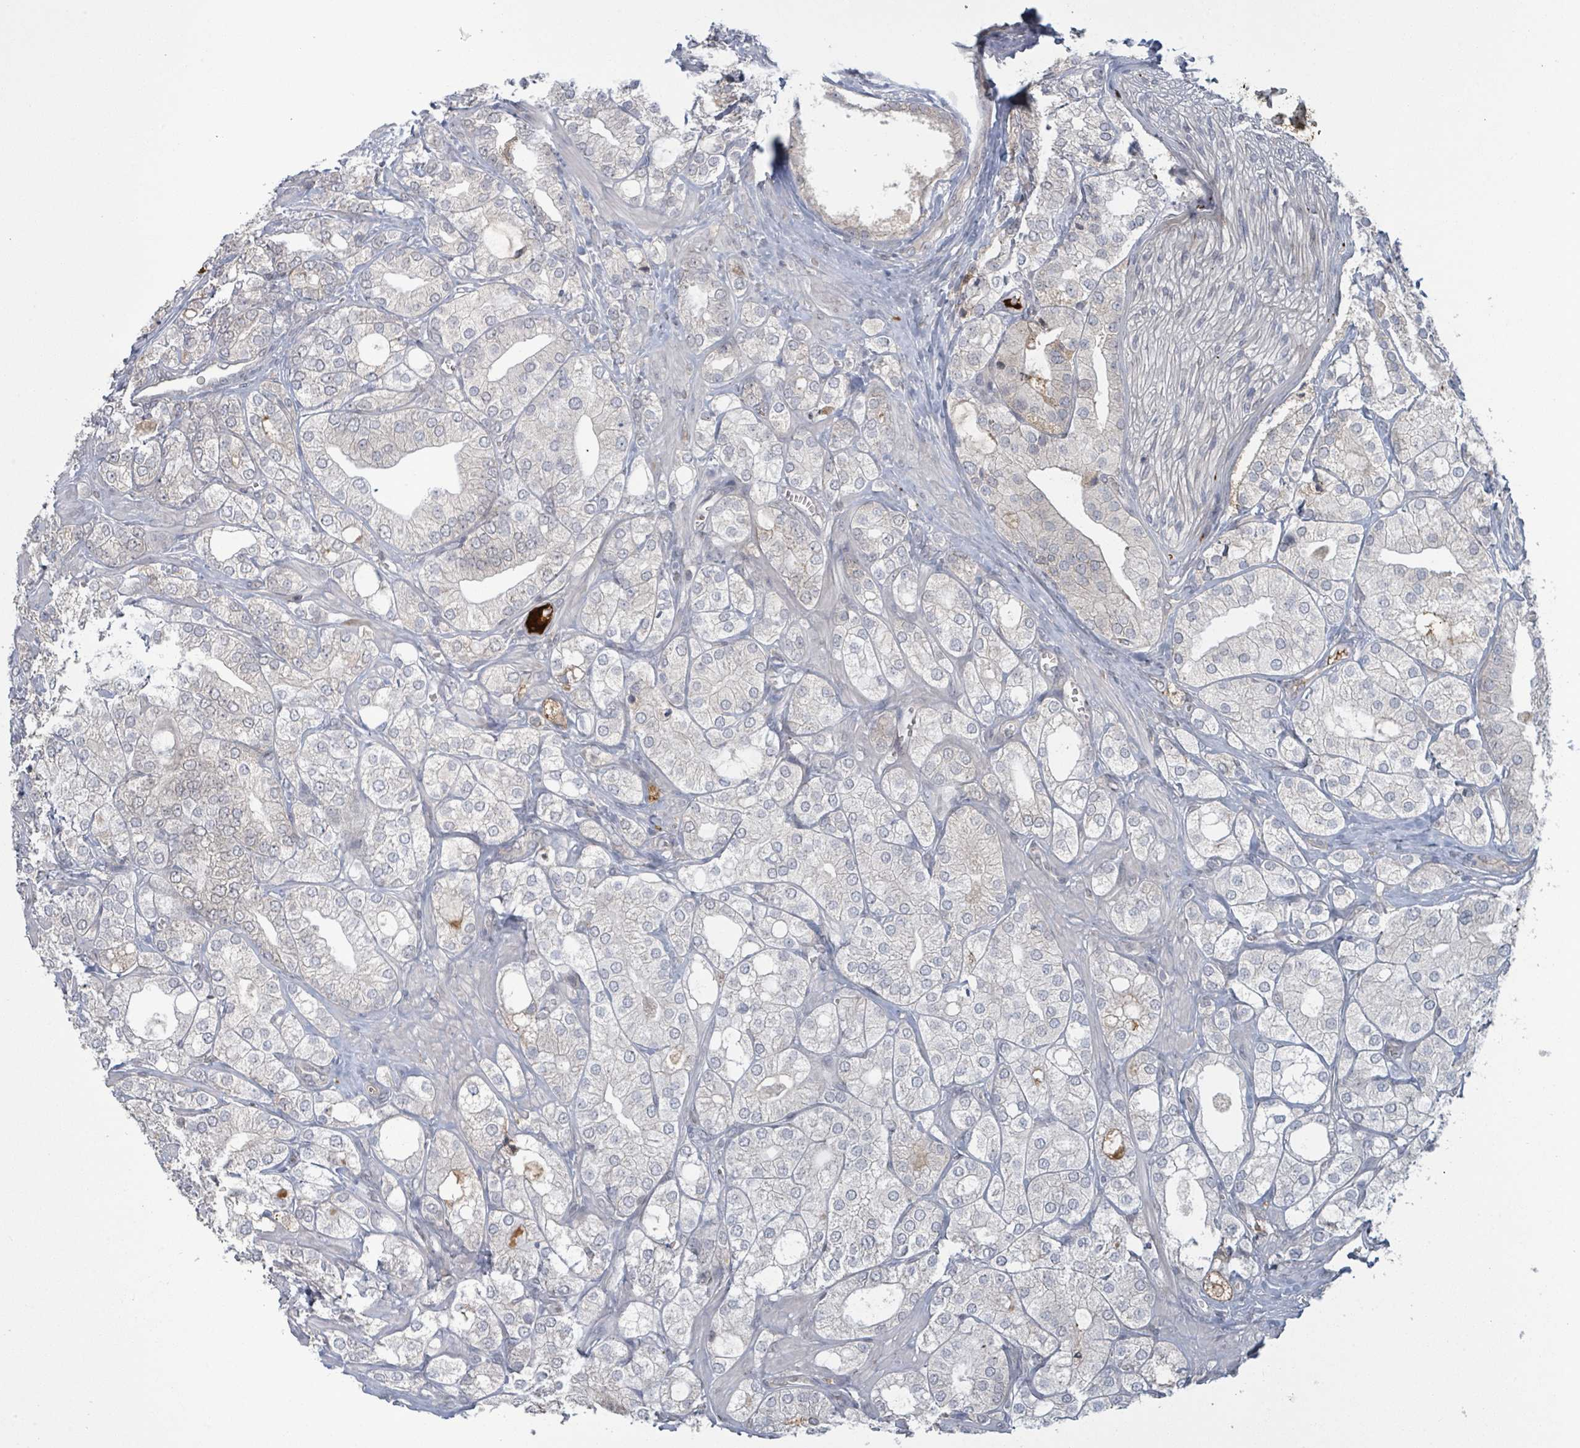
{"staining": {"intensity": "negative", "quantity": "none", "location": "none"}, "tissue": "prostate cancer", "cell_type": "Tumor cells", "image_type": "cancer", "snomed": [{"axis": "morphology", "description": "Adenocarcinoma, High grade"}, {"axis": "topography", "description": "Prostate"}], "caption": "Tumor cells show no significant protein staining in prostate cancer (high-grade adenocarcinoma). (Immunohistochemistry, brightfield microscopy, high magnification).", "gene": "GRM8", "patient": {"sex": "male", "age": 50}}